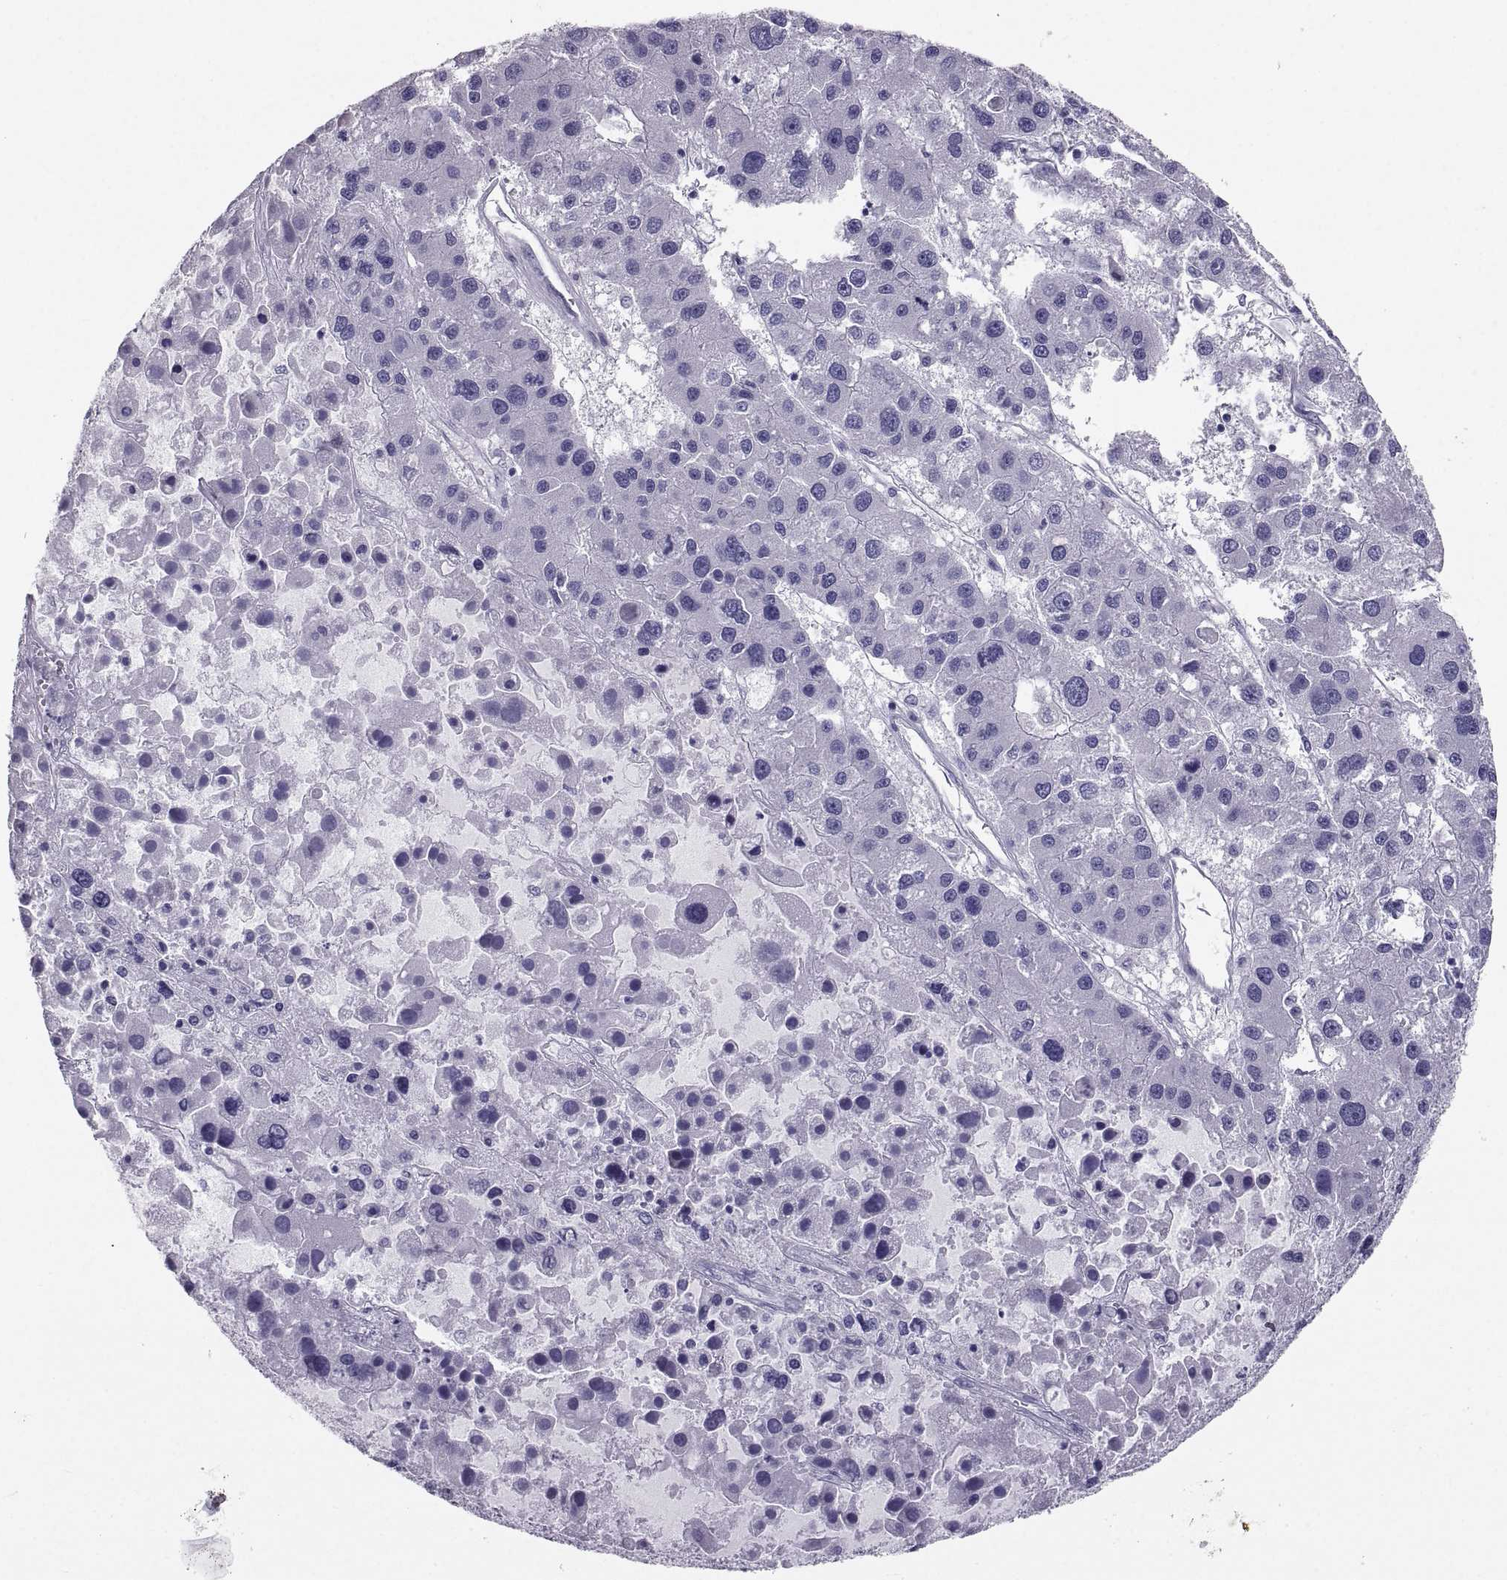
{"staining": {"intensity": "negative", "quantity": "none", "location": "none"}, "tissue": "liver cancer", "cell_type": "Tumor cells", "image_type": "cancer", "snomed": [{"axis": "morphology", "description": "Carcinoma, Hepatocellular, NOS"}, {"axis": "topography", "description": "Liver"}], "caption": "Liver hepatocellular carcinoma stained for a protein using immunohistochemistry (IHC) exhibits no positivity tumor cells.", "gene": "PCSK1N", "patient": {"sex": "male", "age": 73}}